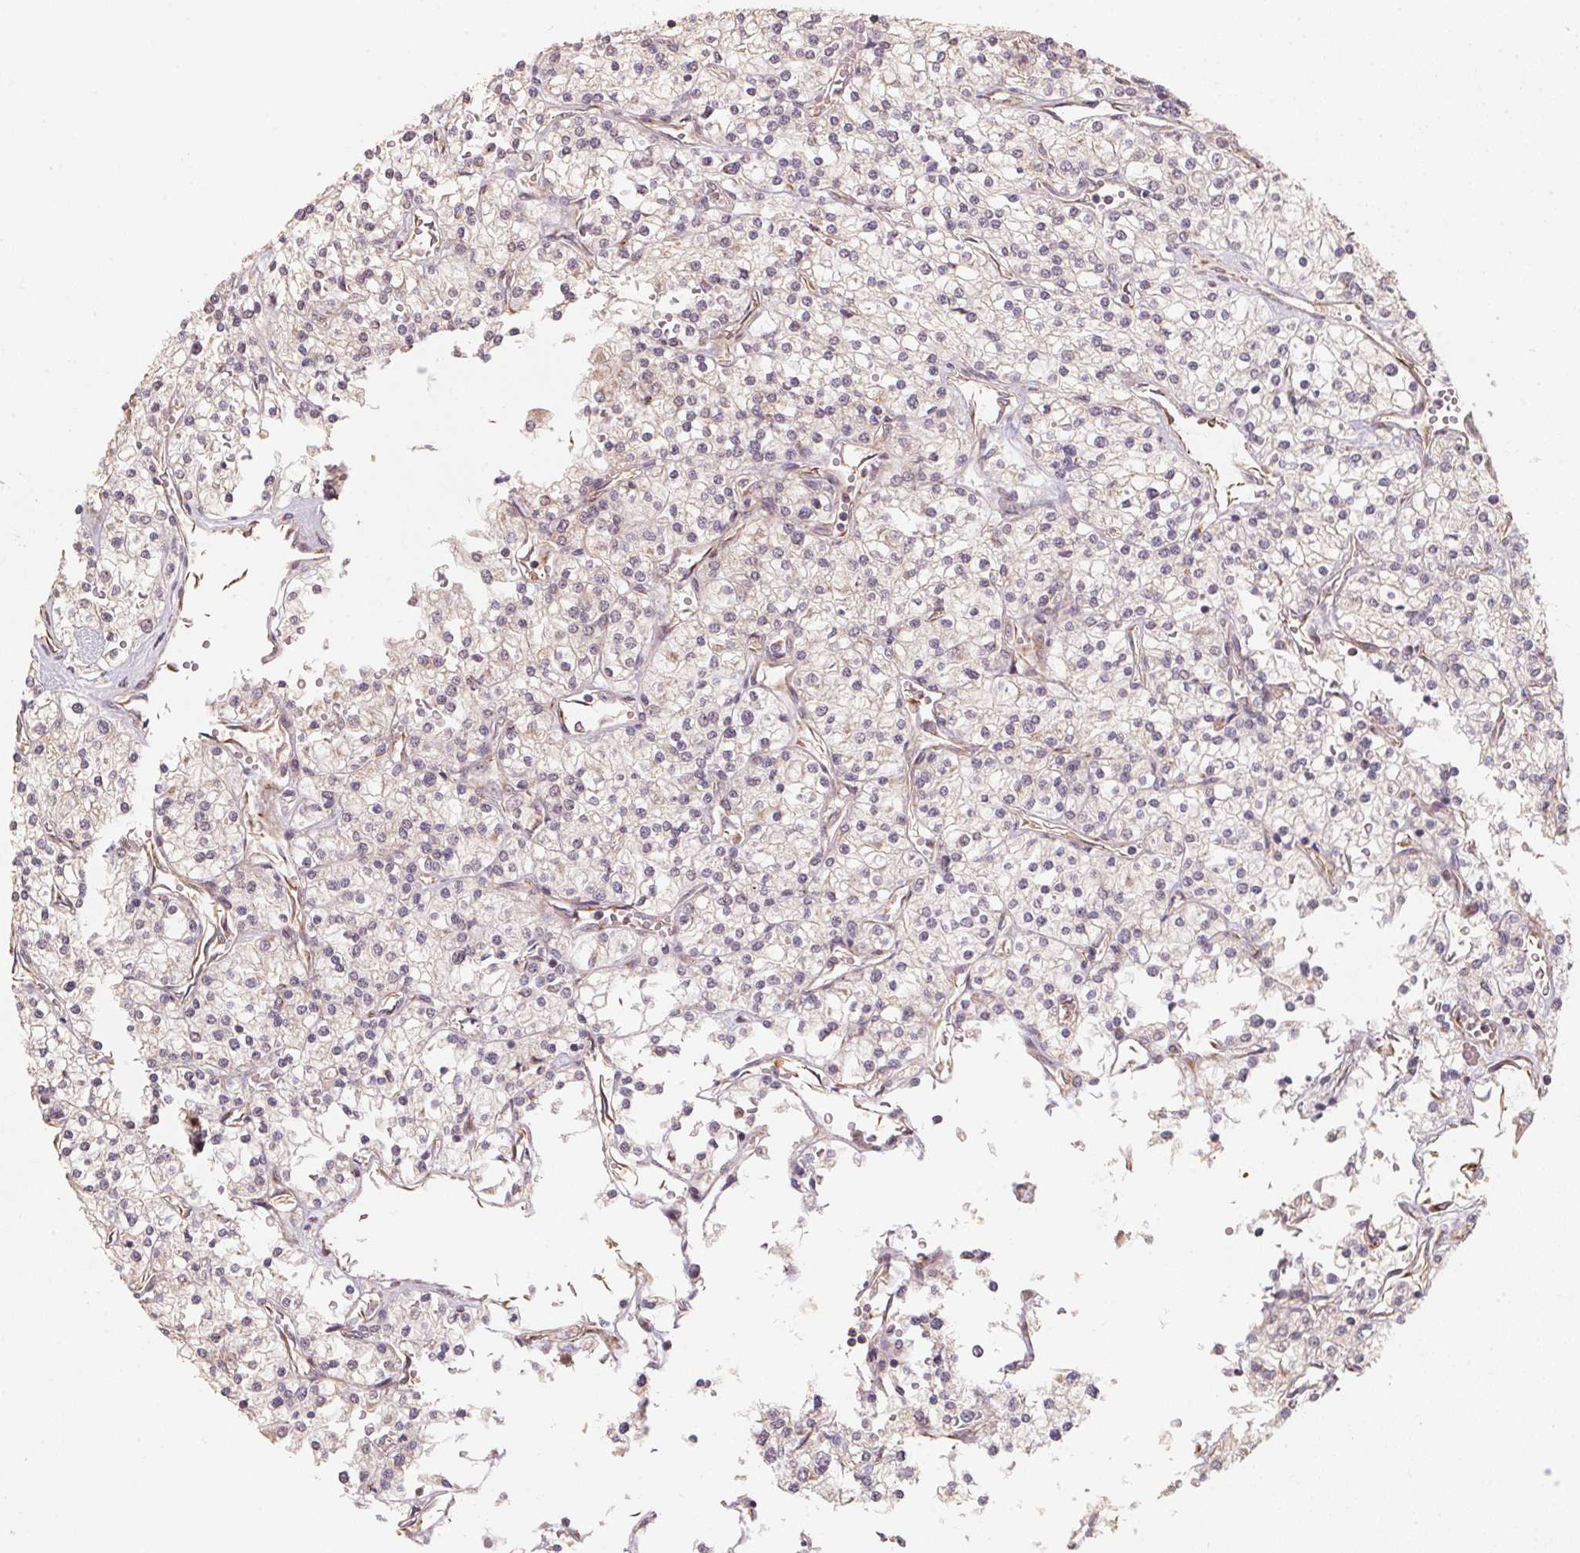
{"staining": {"intensity": "negative", "quantity": "none", "location": "none"}, "tissue": "renal cancer", "cell_type": "Tumor cells", "image_type": "cancer", "snomed": [{"axis": "morphology", "description": "Adenocarcinoma, NOS"}, {"axis": "topography", "description": "Kidney"}], "caption": "High magnification brightfield microscopy of renal cancer (adenocarcinoma) stained with DAB (3,3'-diaminobenzidine) (brown) and counterstained with hematoxylin (blue): tumor cells show no significant staining.", "gene": "TSPAN12", "patient": {"sex": "male", "age": 80}}